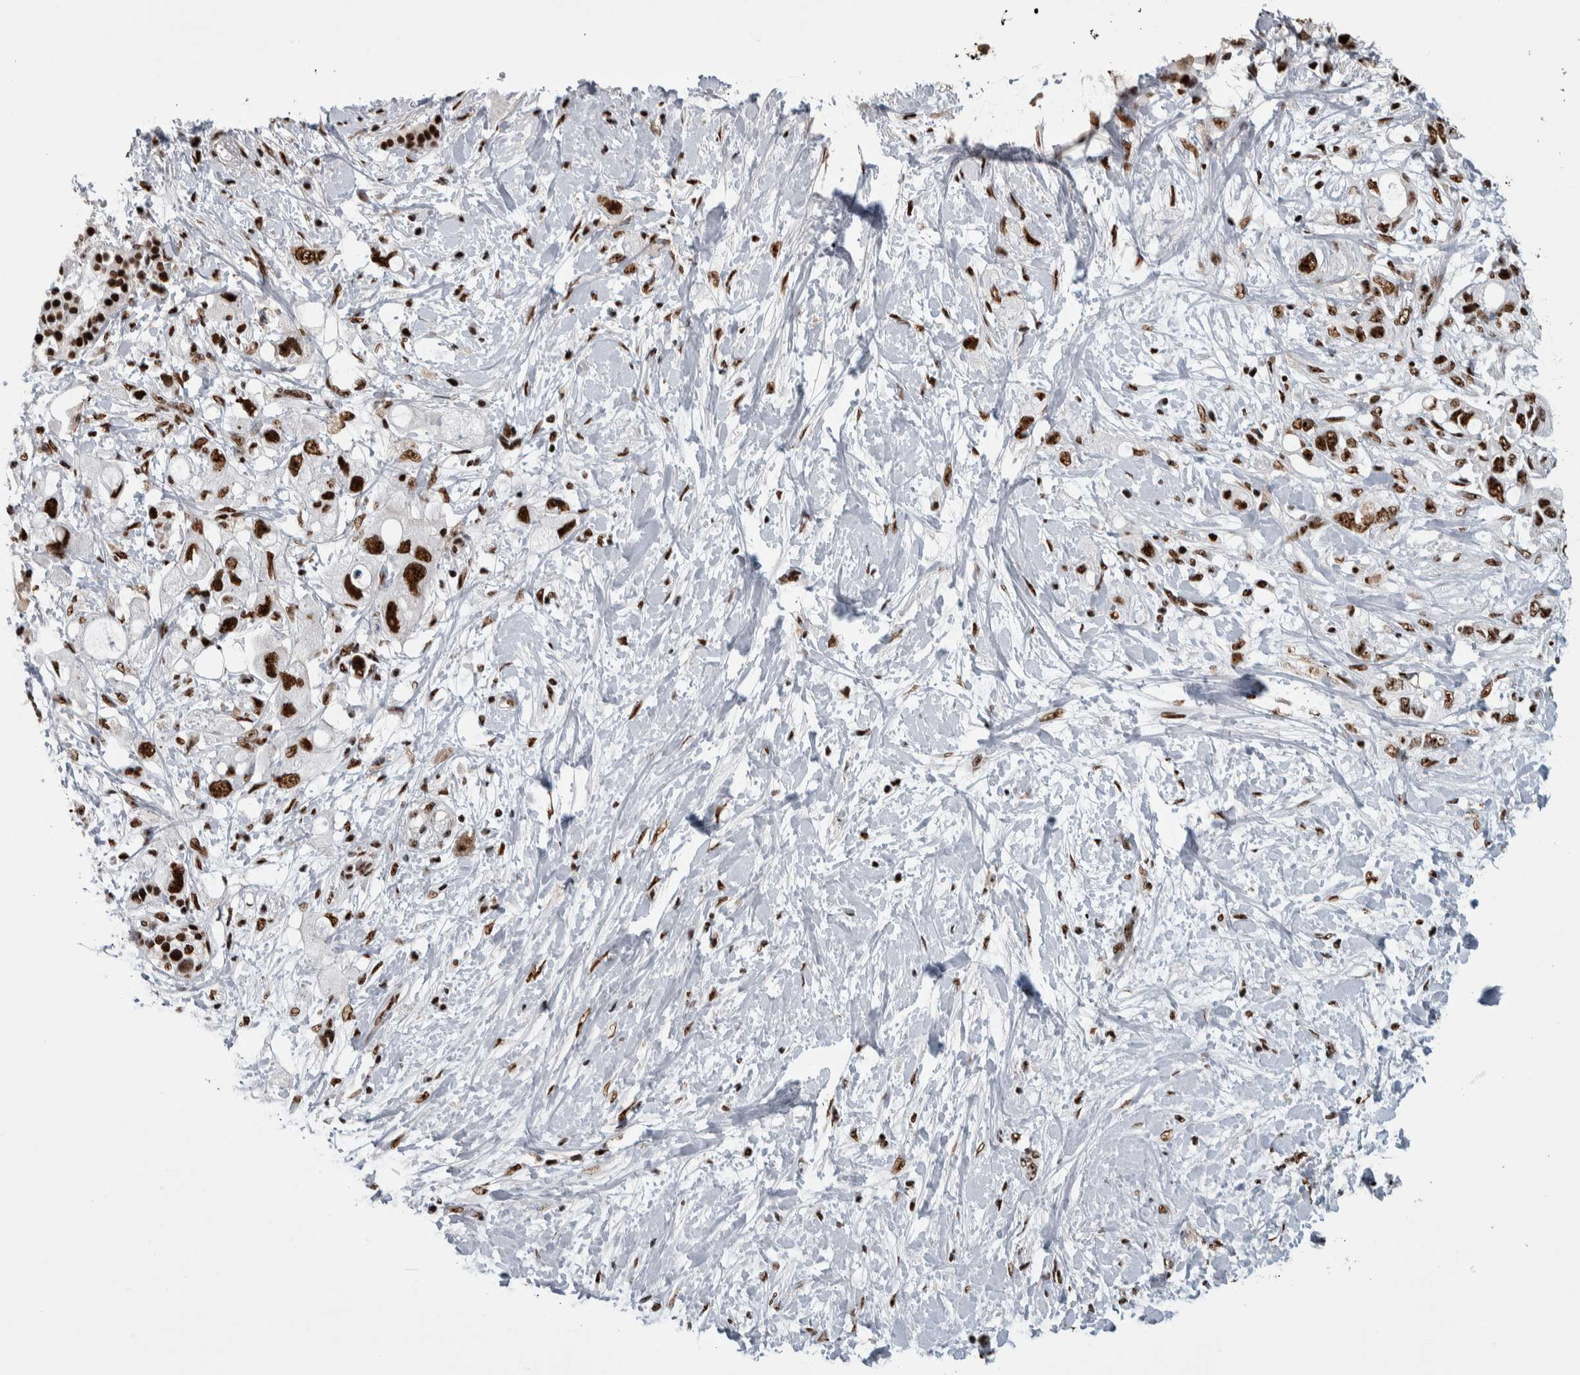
{"staining": {"intensity": "strong", "quantity": ">75%", "location": "nuclear"}, "tissue": "pancreatic cancer", "cell_type": "Tumor cells", "image_type": "cancer", "snomed": [{"axis": "morphology", "description": "Adenocarcinoma, NOS"}, {"axis": "topography", "description": "Pancreas"}], "caption": "Immunohistochemistry (IHC) of human pancreatic cancer exhibits high levels of strong nuclear expression in about >75% of tumor cells. Using DAB (3,3'-diaminobenzidine) (brown) and hematoxylin (blue) stains, captured at high magnification using brightfield microscopy.", "gene": "NCL", "patient": {"sex": "female", "age": 56}}